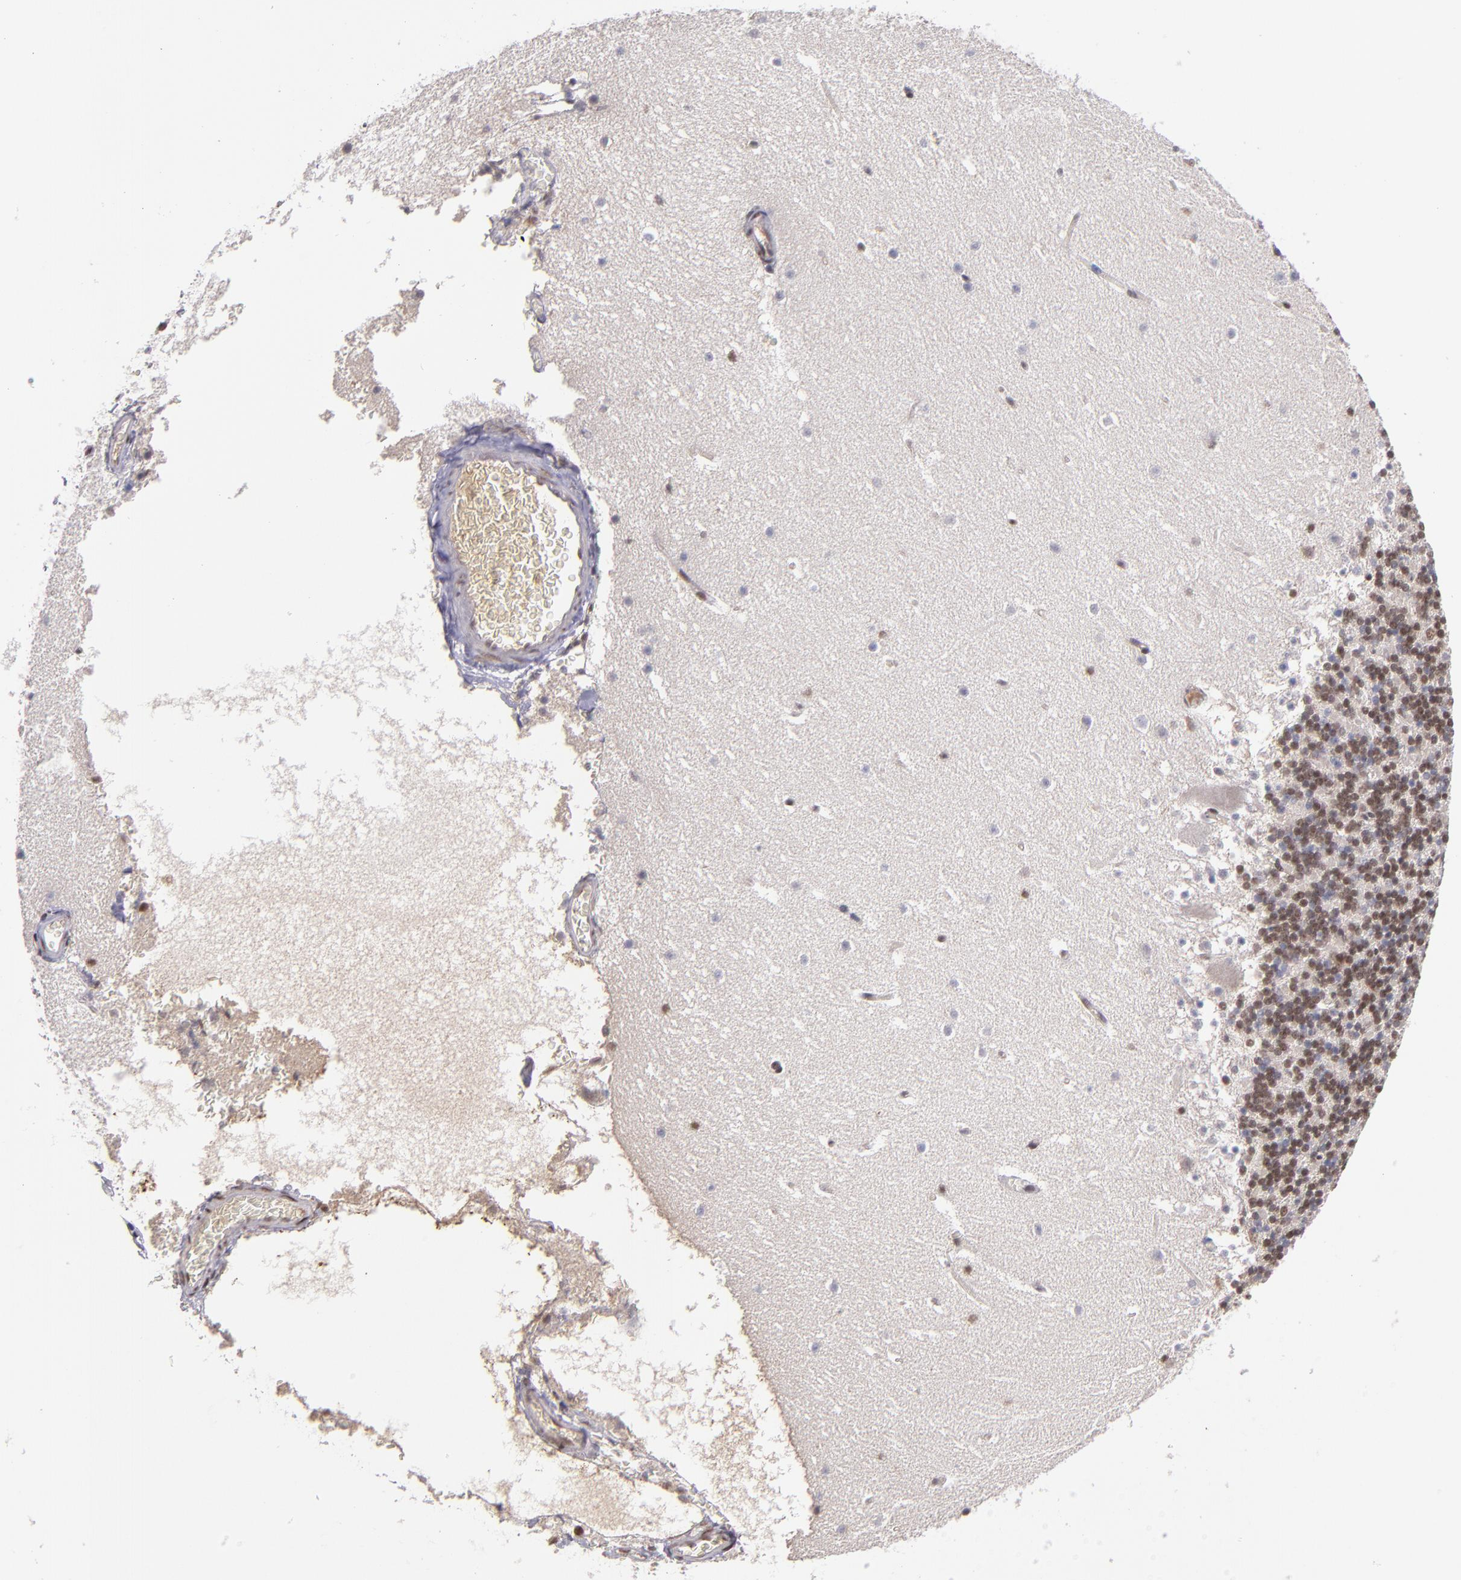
{"staining": {"intensity": "moderate", "quantity": ">75%", "location": "nuclear"}, "tissue": "cerebellum", "cell_type": "Cells in granular layer", "image_type": "normal", "snomed": [{"axis": "morphology", "description": "Normal tissue, NOS"}, {"axis": "topography", "description": "Cerebellum"}], "caption": "Brown immunohistochemical staining in normal cerebellum displays moderate nuclear expression in about >75% of cells in granular layer. Nuclei are stained in blue.", "gene": "EP300", "patient": {"sex": "male", "age": 45}}